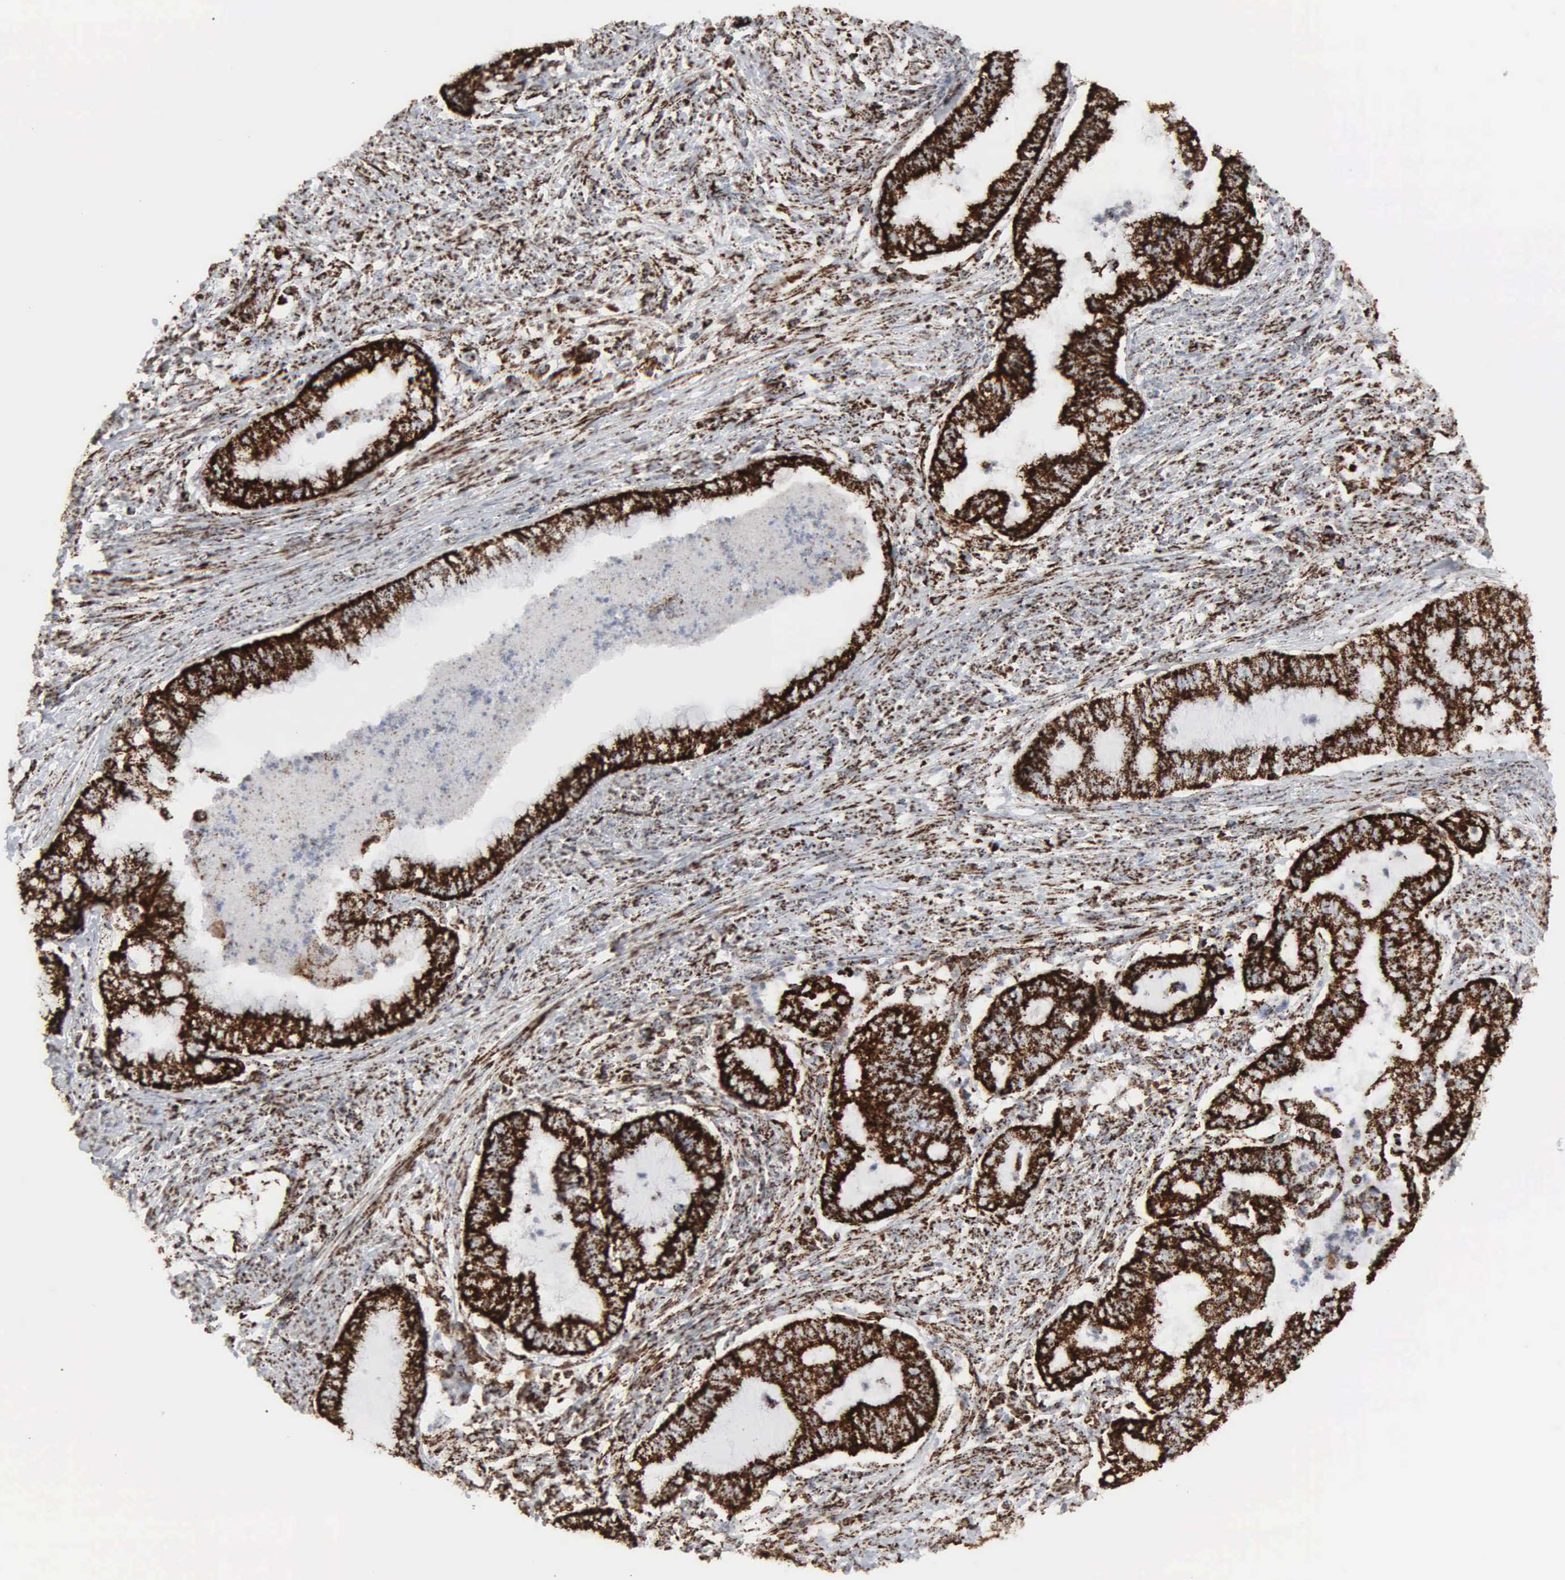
{"staining": {"intensity": "strong", "quantity": ">75%", "location": "cytoplasmic/membranous"}, "tissue": "endometrial cancer", "cell_type": "Tumor cells", "image_type": "cancer", "snomed": [{"axis": "morphology", "description": "Necrosis, NOS"}, {"axis": "morphology", "description": "Adenocarcinoma, NOS"}, {"axis": "topography", "description": "Endometrium"}], "caption": "Strong cytoplasmic/membranous positivity for a protein is identified in about >75% of tumor cells of endometrial adenocarcinoma using IHC.", "gene": "HSPA9", "patient": {"sex": "female", "age": 79}}